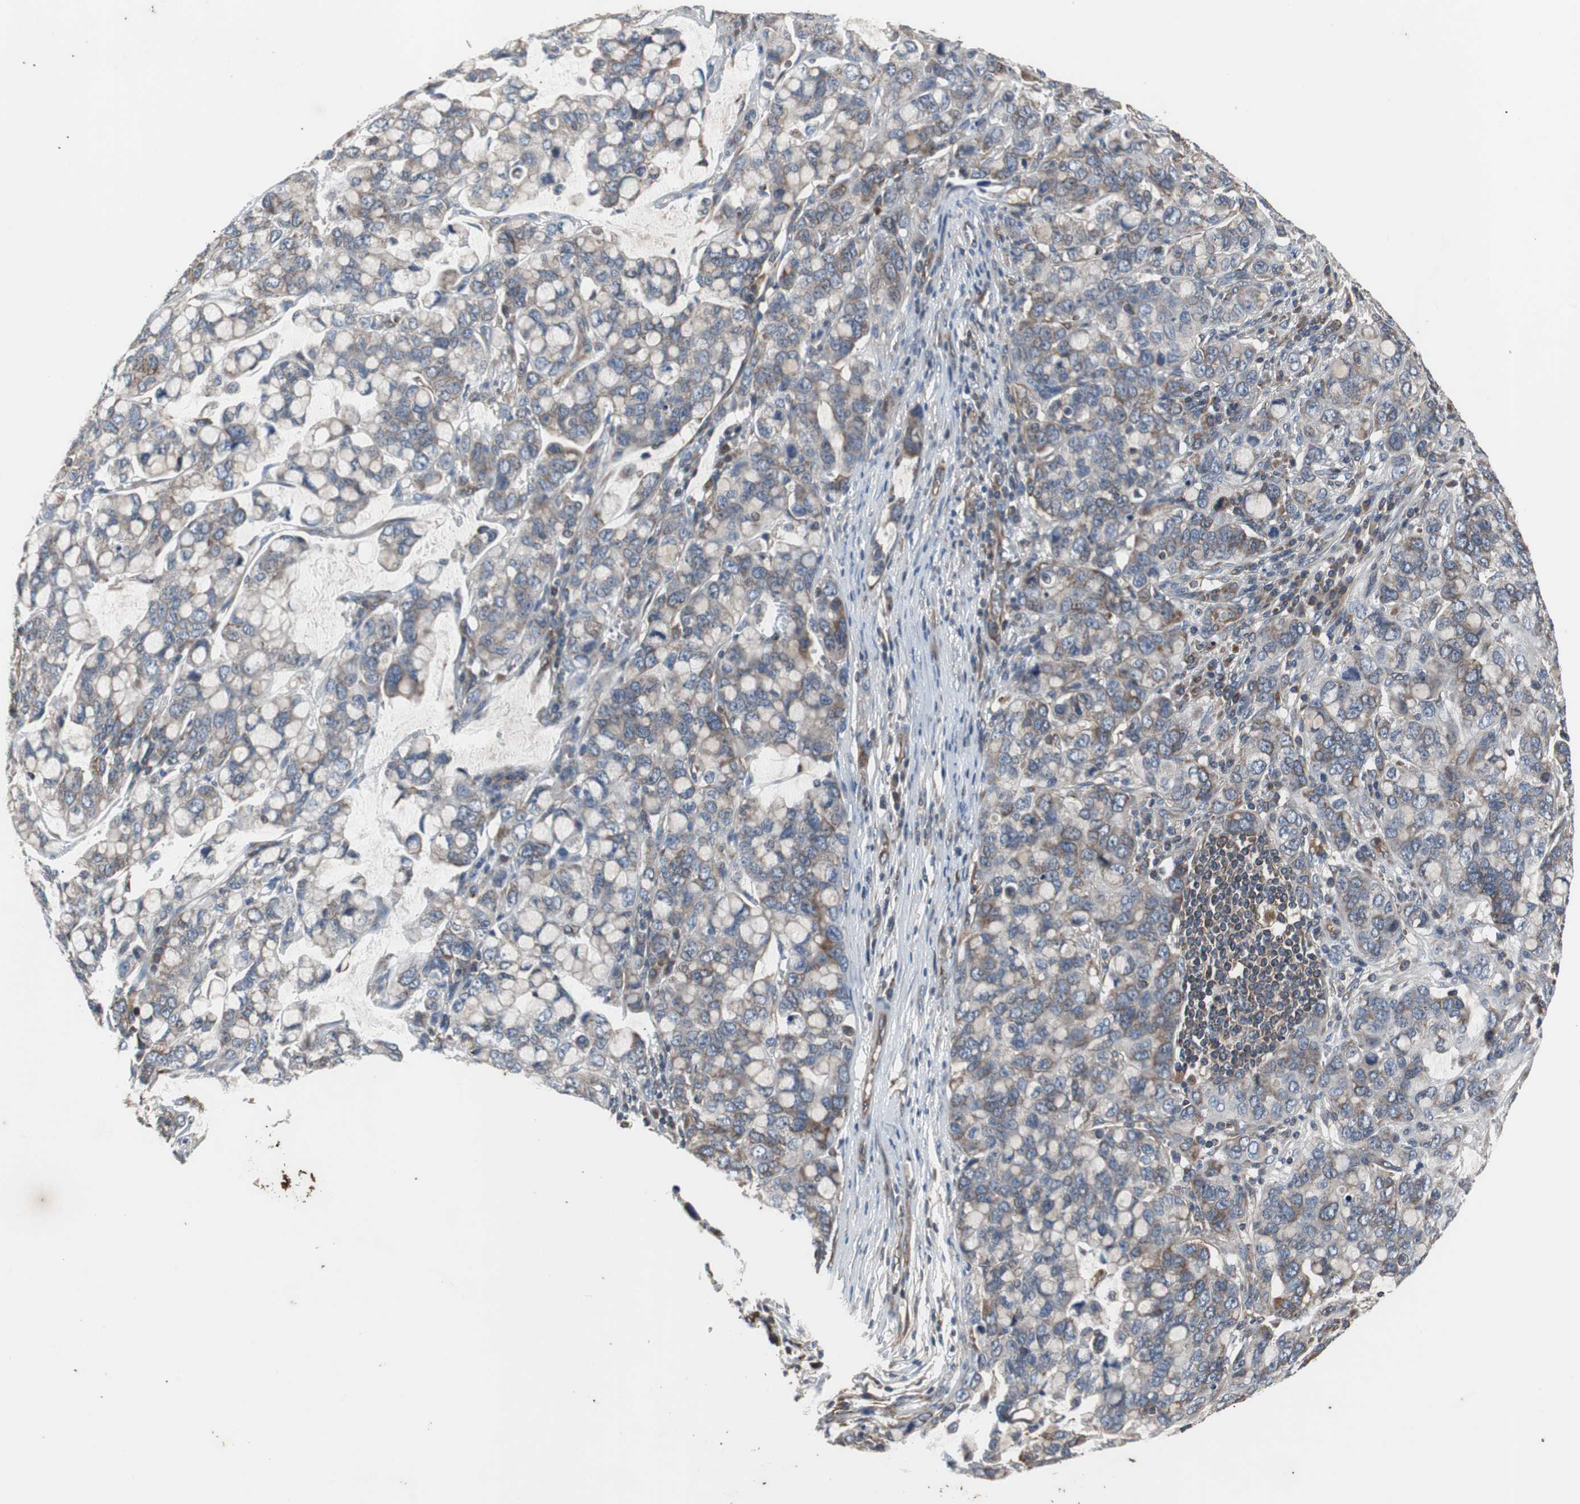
{"staining": {"intensity": "weak", "quantity": ">75%", "location": "cytoplasmic/membranous"}, "tissue": "stomach cancer", "cell_type": "Tumor cells", "image_type": "cancer", "snomed": [{"axis": "morphology", "description": "Adenocarcinoma, NOS"}, {"axis": "topography", "description": "Stomach, lower"}], "caption": "Immunohistochemical staining of stomach adenocarcinoma demonstrates weak cytoplasmic/membranous protein expression in approximately >75% of tumor cells. The protein is shown in brown color, while the nuclei are stained blue.", "gene": "ACTR3", "patient": {"sex": "male", "age": 84}}